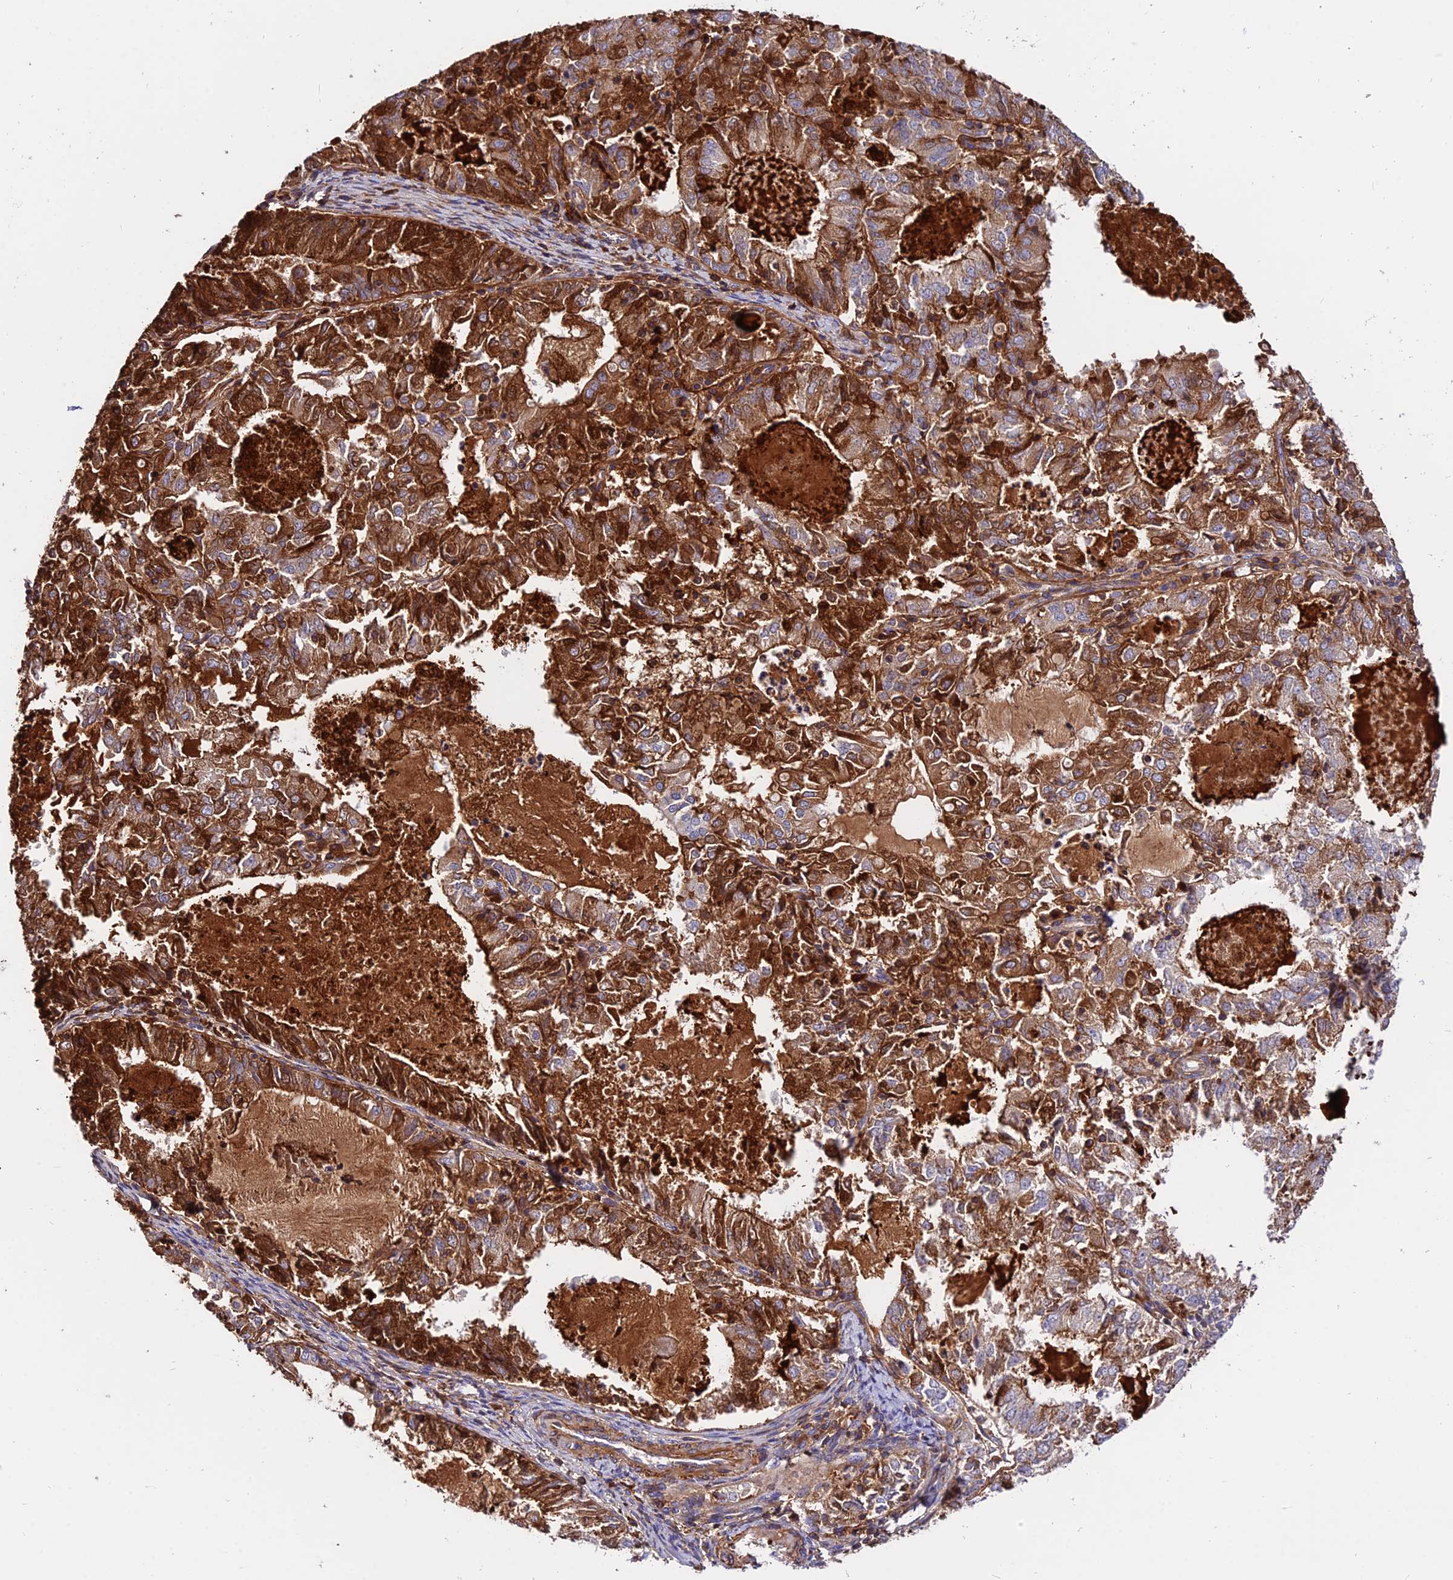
{"staining": {"intensity": "moderate", "quantity": ">75%", "location": "cytoplasmic/membranous"}, "tissue": "endometrial cancer", "cell_type": "Tumor cells", "image_type": "cancer", "snomed": [{"axis": "morphology", "description": "Adenocarcinoma, NOS"}, {"axis": "topography", "description": "Endometrium"}], "caption": "Immunohistochemical staining of human endometrial cancer shows medium levels of moderate cytoplasmic/membranous expression in about >75% of tumor cells. (DAB IHC with brightfield microscopy, high magnification).", "gene": "PYM1", "patient": {"sex": "female", "age": 57}}